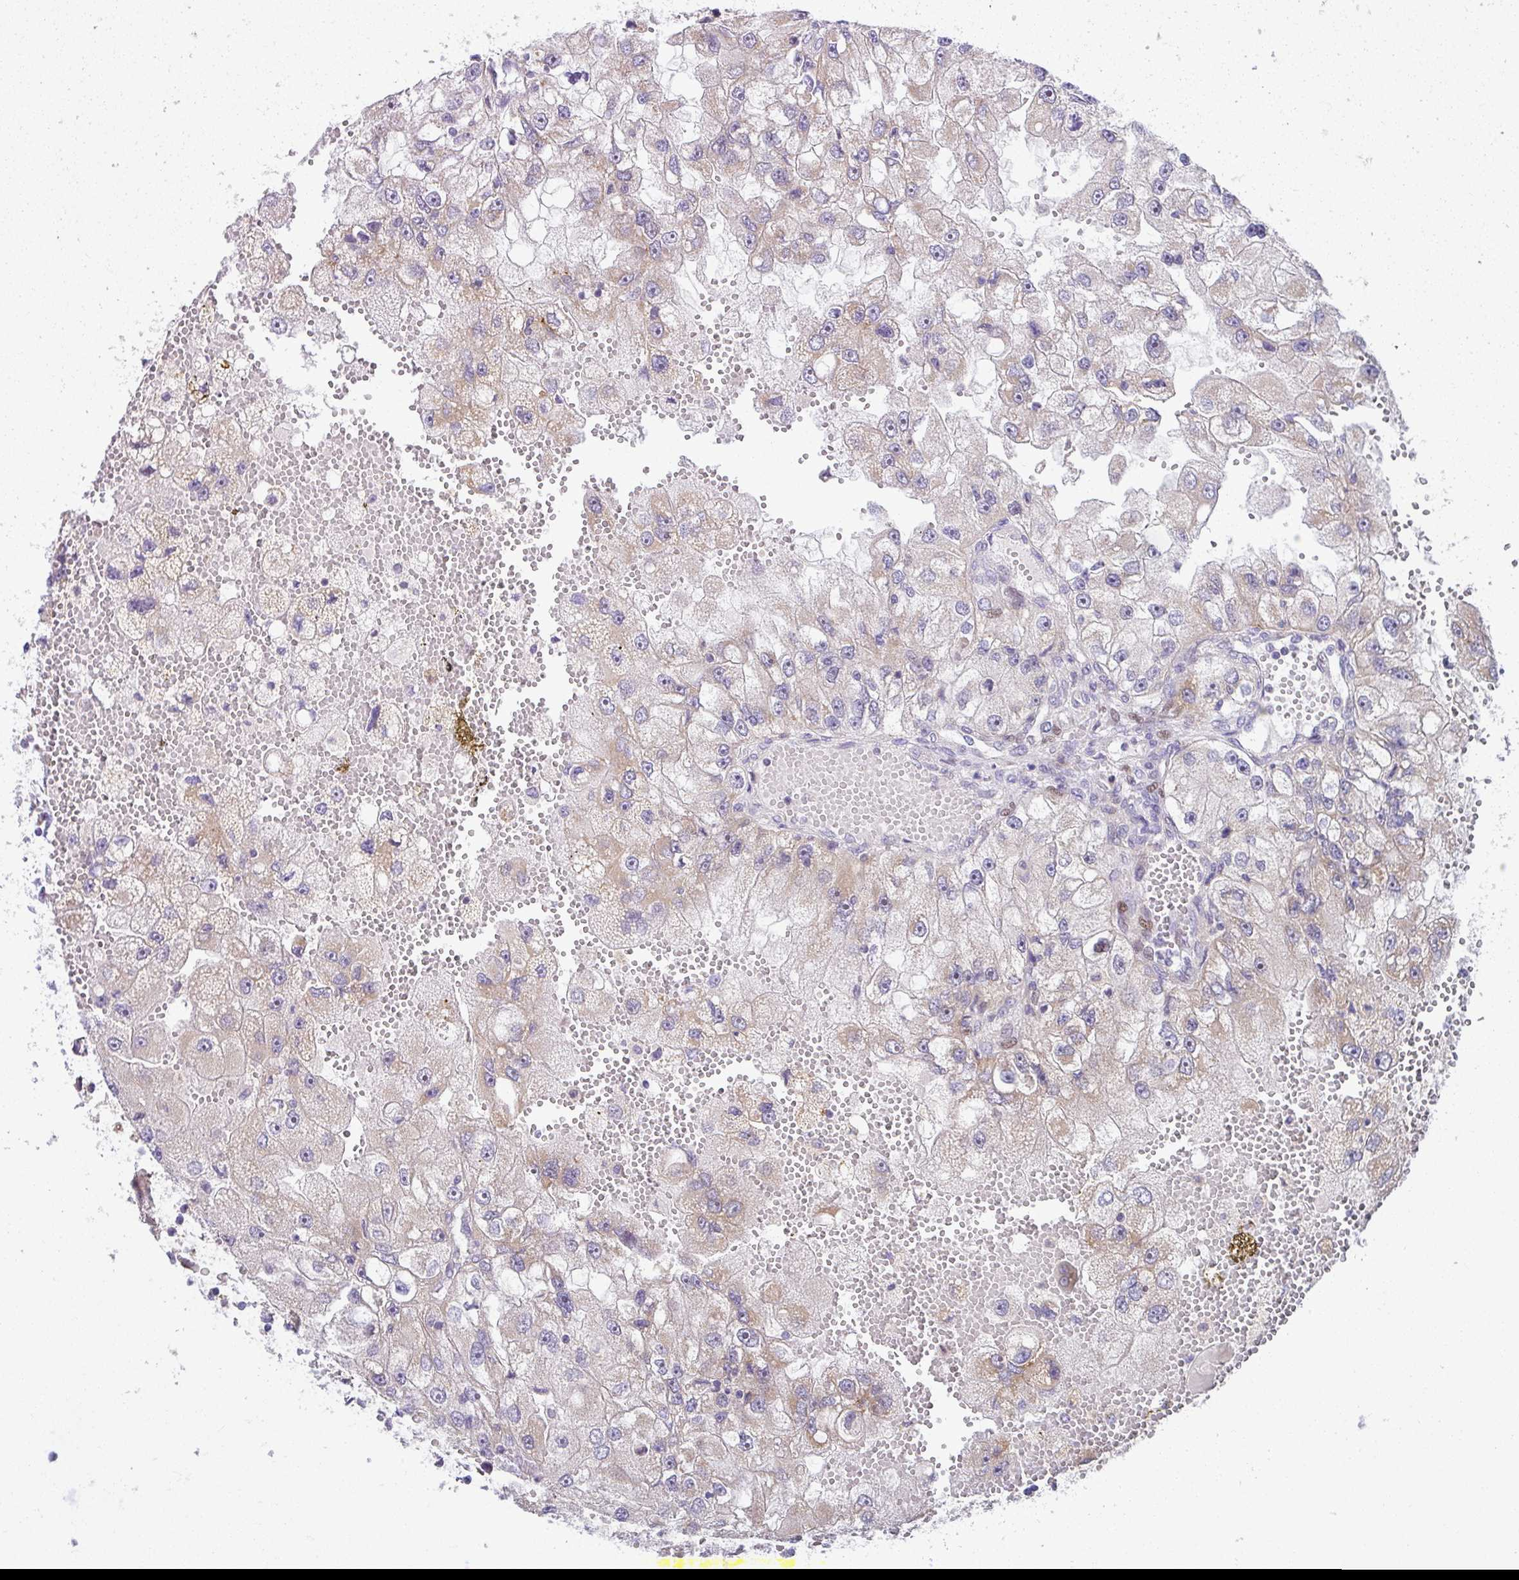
{"staining": {"intensity": "weak", "quantity": "<25%", "location": "cytoplasmic/membranous"}, "tissue": "renal cancer", "cell_type": "Tumor cells", "image_type": "cancer", "snomed": [{"axis": "morphology", "description": "Adenocarcinoma, NOS"}, {"axis": "topography", "description": "Kidney"}], "caption": "Protein analysis of renal adenocarcinoma shows no significant expression in tumor cells. (DAB immunohistochemistry, high magnification).", "gene": "SARS2", "patient": {"sex": "male", "age": 63}}